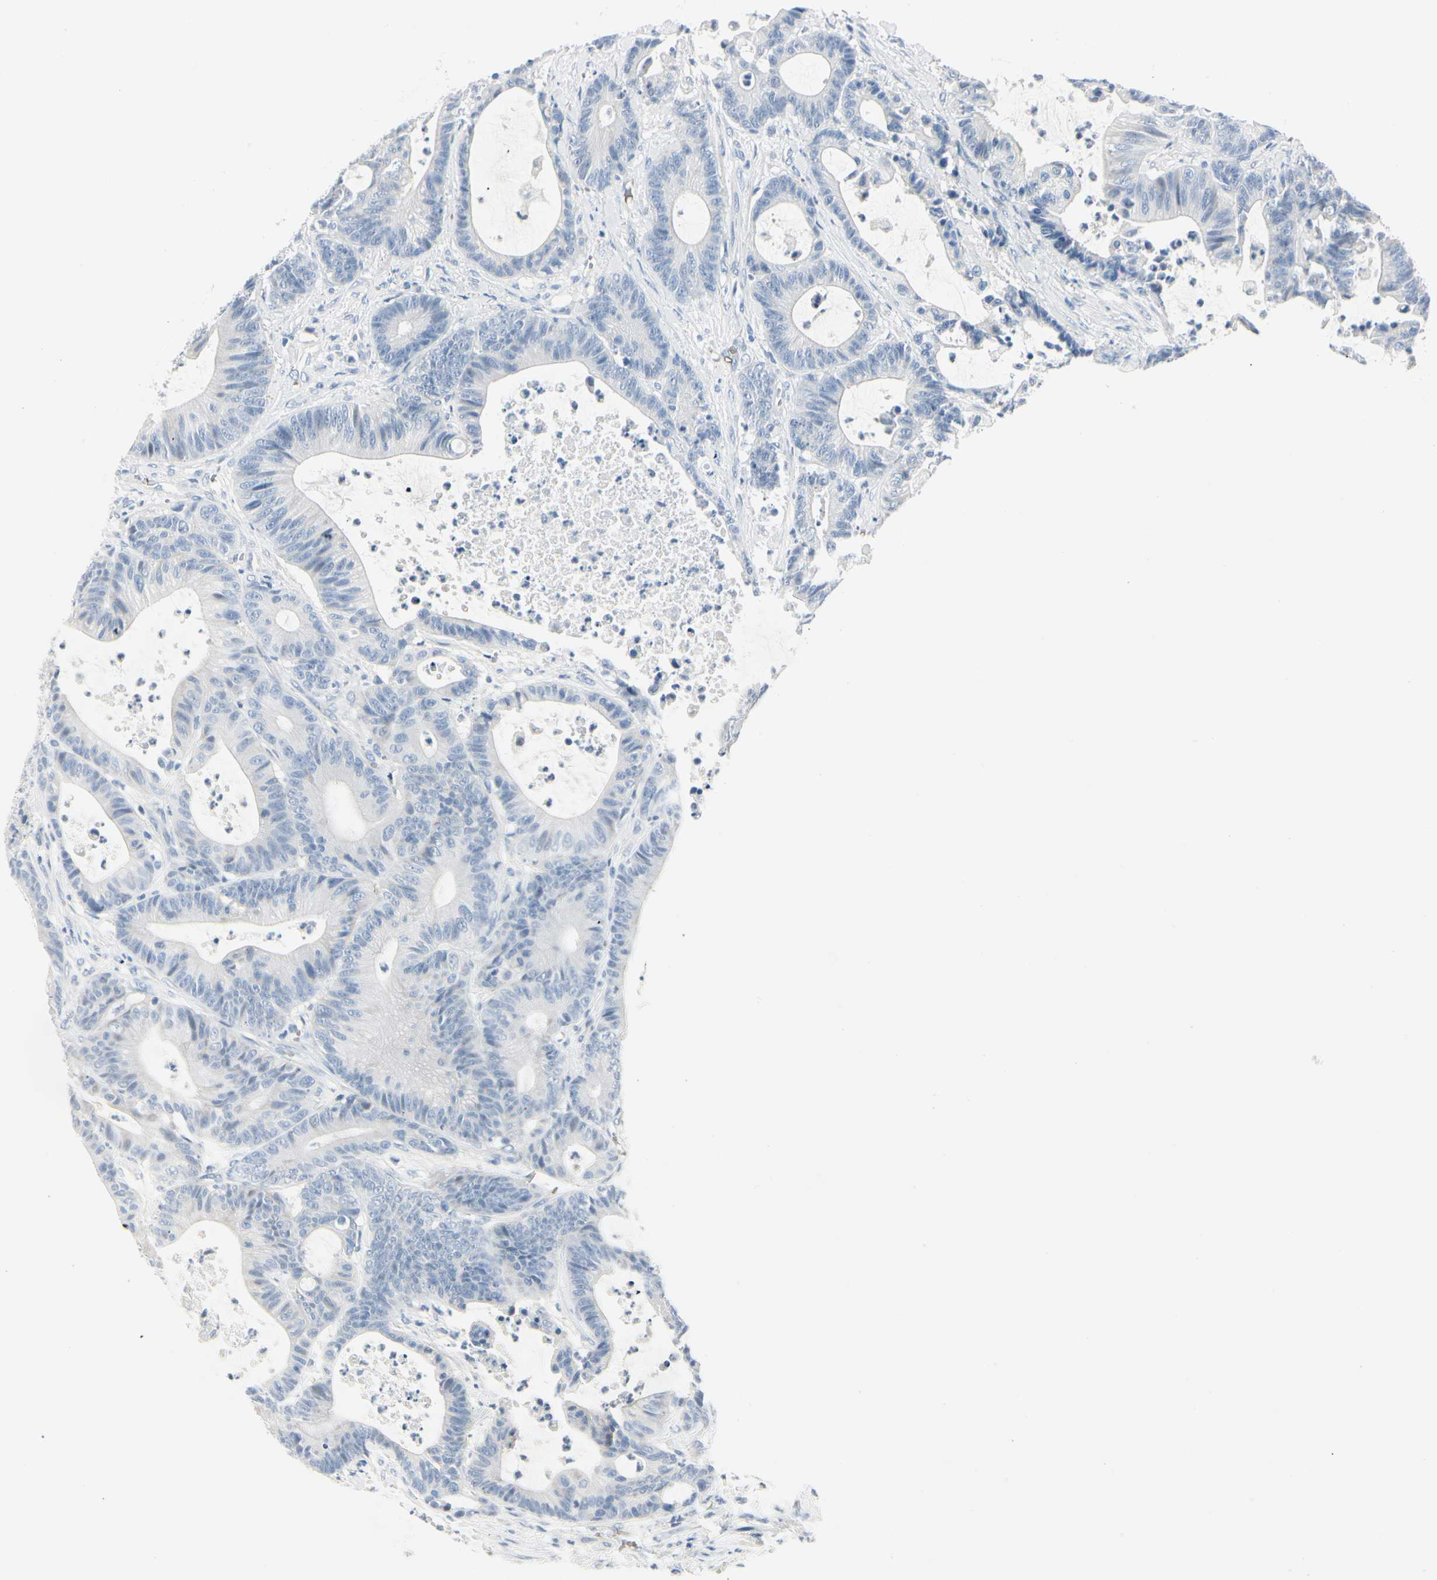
{"staining": {"intensity": "negative", "quantity": "none", "location": "none"}, "tissue": "colorectal cancer", "cell_type": "Tumor cells", "image_type": "cancer", "snomed": [{"axis": "morphology", "description": "Adenocarcinoma, NOS"}, {"axis": "topography", "description": "Colon"}], "caption": "IHC photomicrograph of human colorectal cancer stained for a protein (brown), which reveals no positivity in tumor cells. (DAB (3,3'-diaminobenzidine) immunohistochemistry (IHC) with hematoxylin counter stain).", "gene": "CA1", "patient": {"sex": "female", "age": 84}}